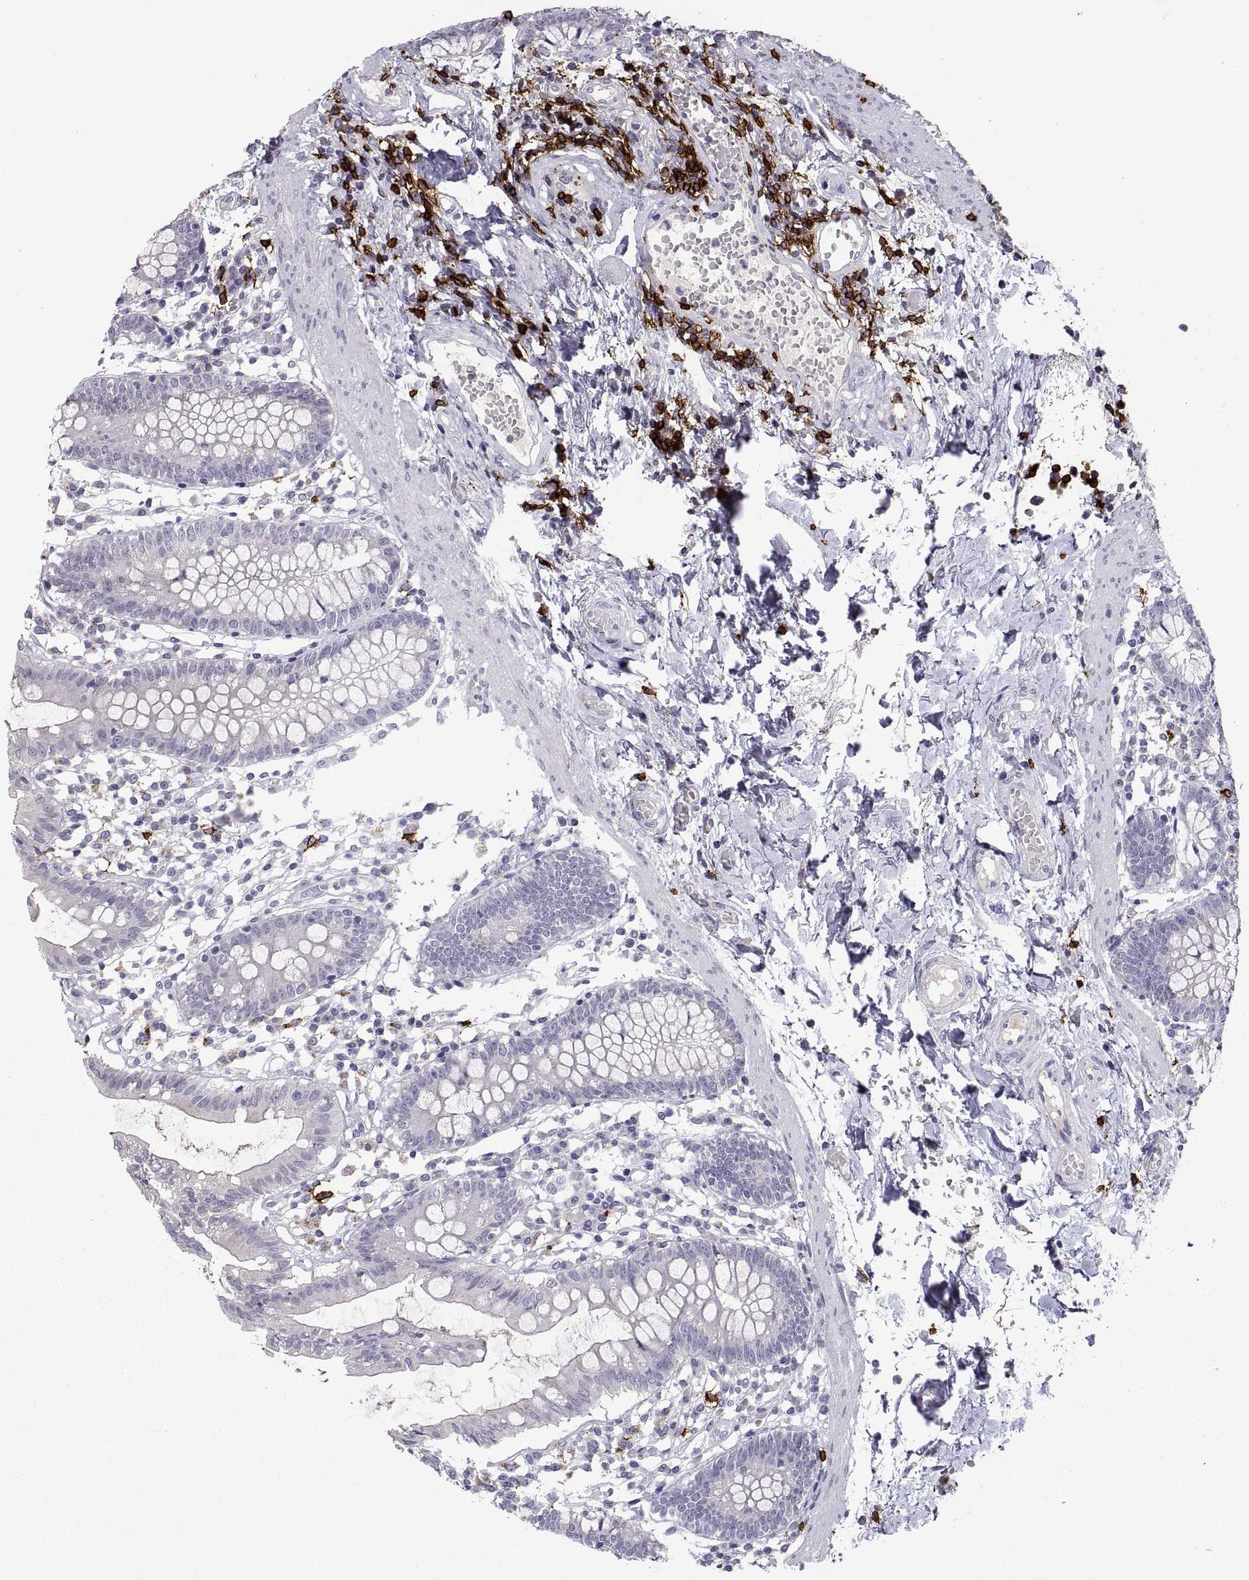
{"staining": {"intensity": "negative", "quantity": "none", "location": "none"}, "tissue": "small intestine", "cell_type": "Glandular cells", "image_type": "normal", "snomed": [{"axis": "morphology", "description": "Normal tissue, NOS"}, {"axis": "topography", "description": "Small intestine"}], "caption": "There is no significant positivity in glandular cells of small intestine. Brightfield microscopy of IHC stained with DAB (3,3'-diaminobenzidine) (brown) and hematoxylin (blue), captured at high magnification.", "gene": "MS4A1", "patient": {"sex": "female", "age": 90}}